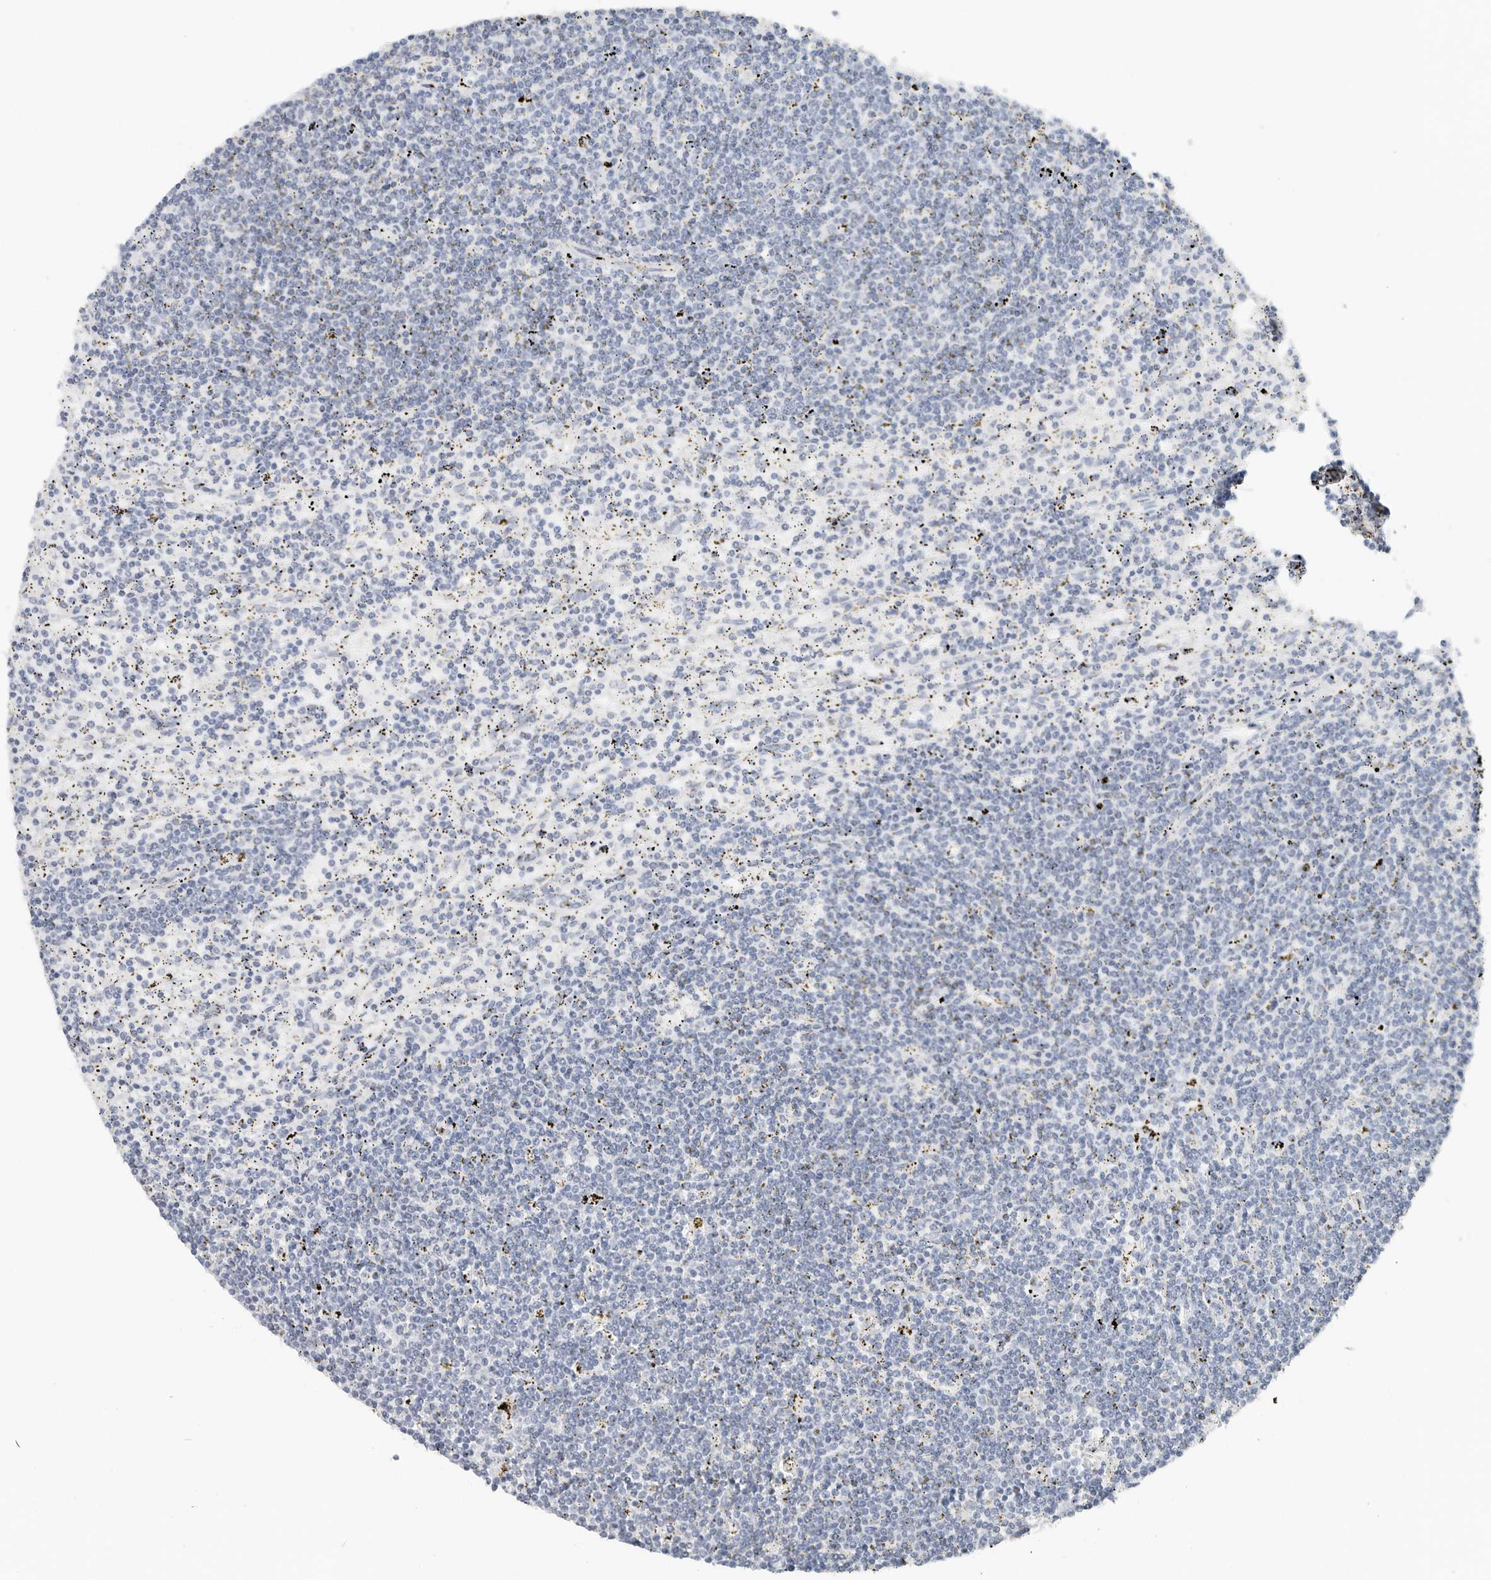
{"staining": {"intensity": "negative", "quantity": "none", "location": "none"}, "tissue": "lymphoma", "cell_type": "Tumor cells", "image_type": "cancer", "snomed": [{"axis": "morphology", "description": "Malignant lymphoma, non-Hodgkin's type, Low grade"}, {"axis": "topography", "description": "Spleen"}], "caption": "Malignant lymphoma, non-Hodgkin's type (low-grade) was stained to show a protein in brown. There is no significant expression in tumor cells.", "gene": "NTMT2", "patient": {"sex": "male", "age": 76}}